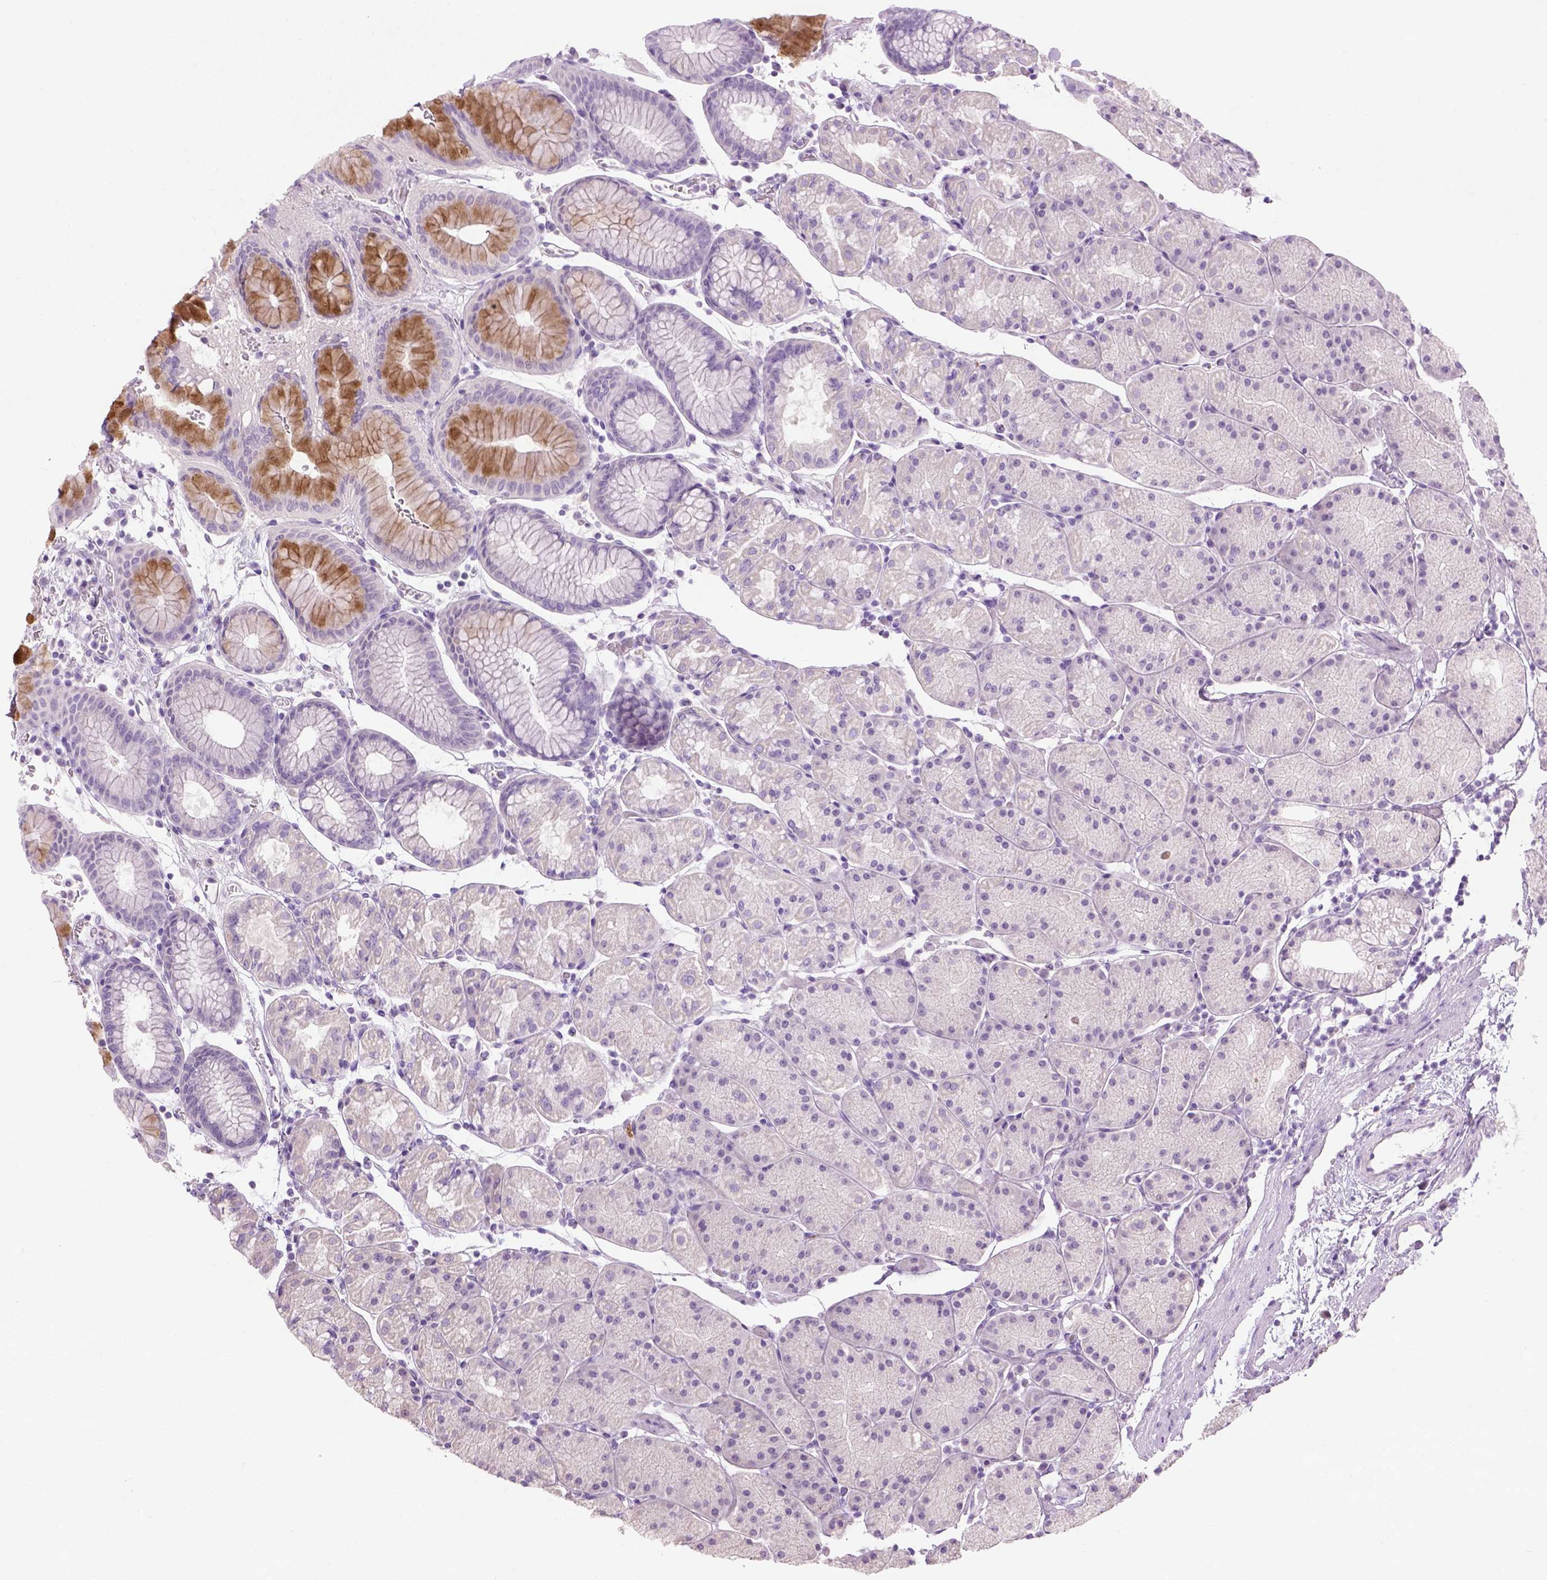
{"staining": {"intensity": "moderate", "quantity": "<25%", "location": "cytoplasmic/membranous"}, "tissue": "stomach", "cell_type": "Glandular cells", "image_type": "normal", "snomed": [{"axis": "morphology", "description": "Normal tissue, NOS"}, {"axis": "topography", "description": "Stomach, upper"}, {"axis": "topography", "description": "Stomach"}], "caption": "Approximately <25% of glandular cells in normal stomach display moderate cytoplasmic/membranous protein staining as visualized by brown immunohistochemical staining.", "gene": "CYP24A1", "patient": {"sex": "male", "age": 76}}